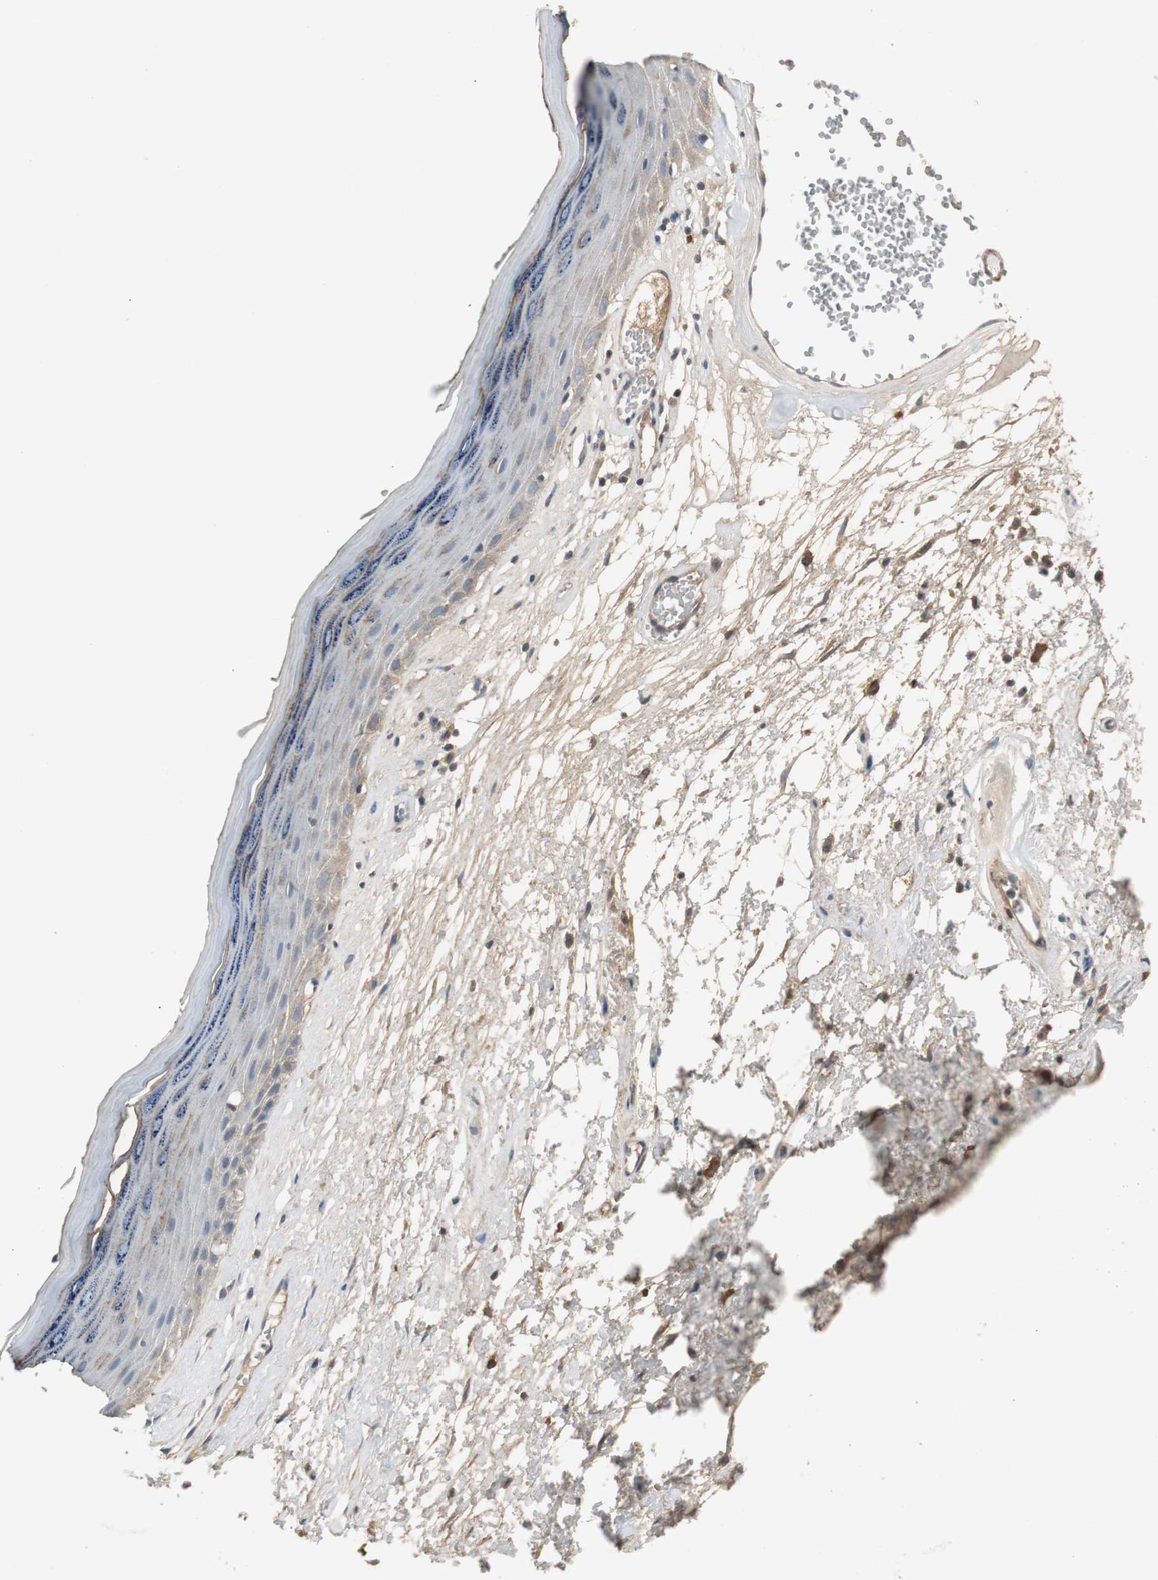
{"staining": {"intensity": "weak", "quantity": "25%-75%", "location": "cytoplasmic/membranous"}, "tissue": "skin", "cell_type": "Epidermal cells", "image_type": "normal", "snomed": [{"axis": "morphology", "description": "Normal tissue, NOS"}, {"axis": "morphology", "description": "Inflammation, NOS"}, {"axis": "topography", "description": "Vulva"}], "caption": "Weak cytoplasmic/membranous protein expression is seen in approximately 25%-75% of epidermal cells in skin. Using DAB (brown) and hematoxylin (blue) stains, captured at high magnification using brightfield microscopy.", "gene": "TNFRSF14", "patient": {"sex": "female", "age": 84}}